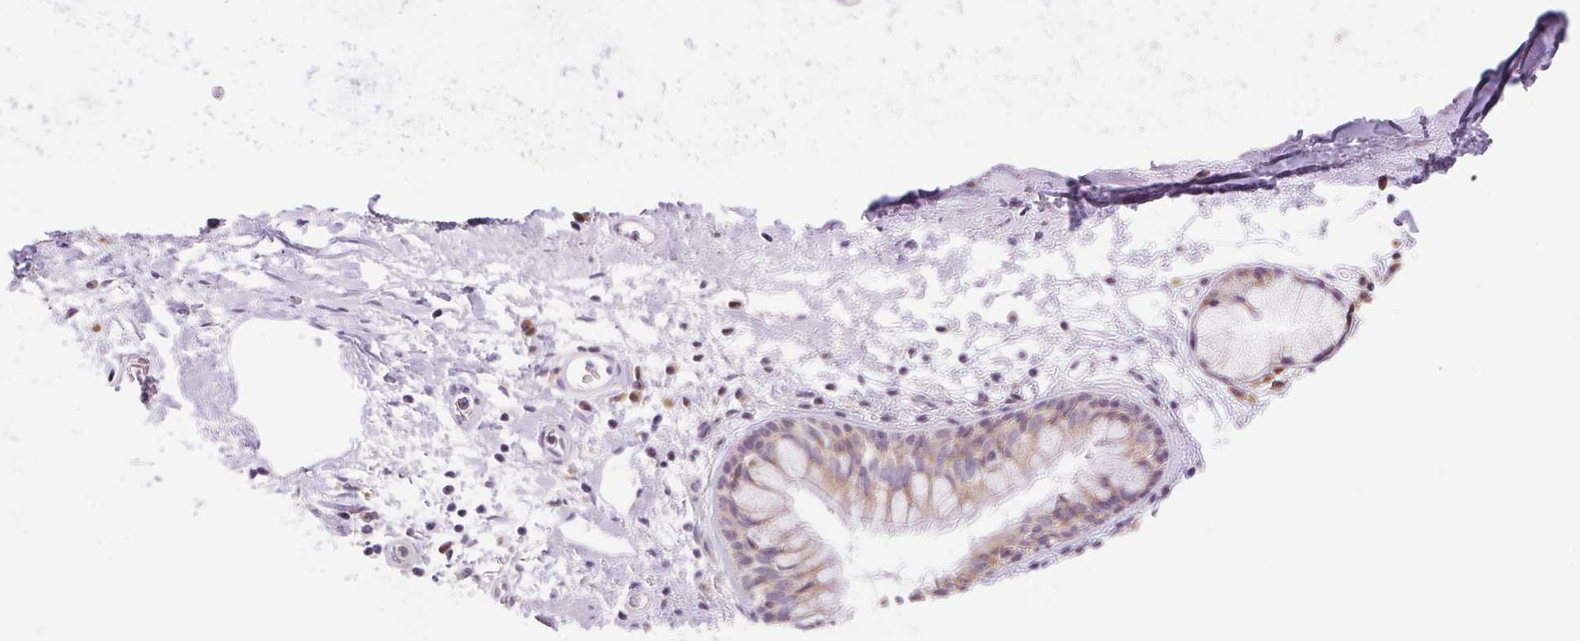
{"staining": {"intensity": "negative", "quantity": "none", "location": "none"}, "tissue": "soft tissue", "cell_type": "Chondrocytes", "image_type": "normal", "snomed": [{"axis": "morphology", "description": "Normal tissue, NOS"}, {"axis": "morphology", "description": "Degeneration, NOS"}, {"axis": "topography", "description": "Cartilage tissue"}, {"axis": "topography", "description": "Lung"}], "caption": "The photomicrograph demonstrates no staining of chondrocytes in normal soft tissue.", "gene": "RPL18A", "patient": {"sex": "female", "age": 61}}